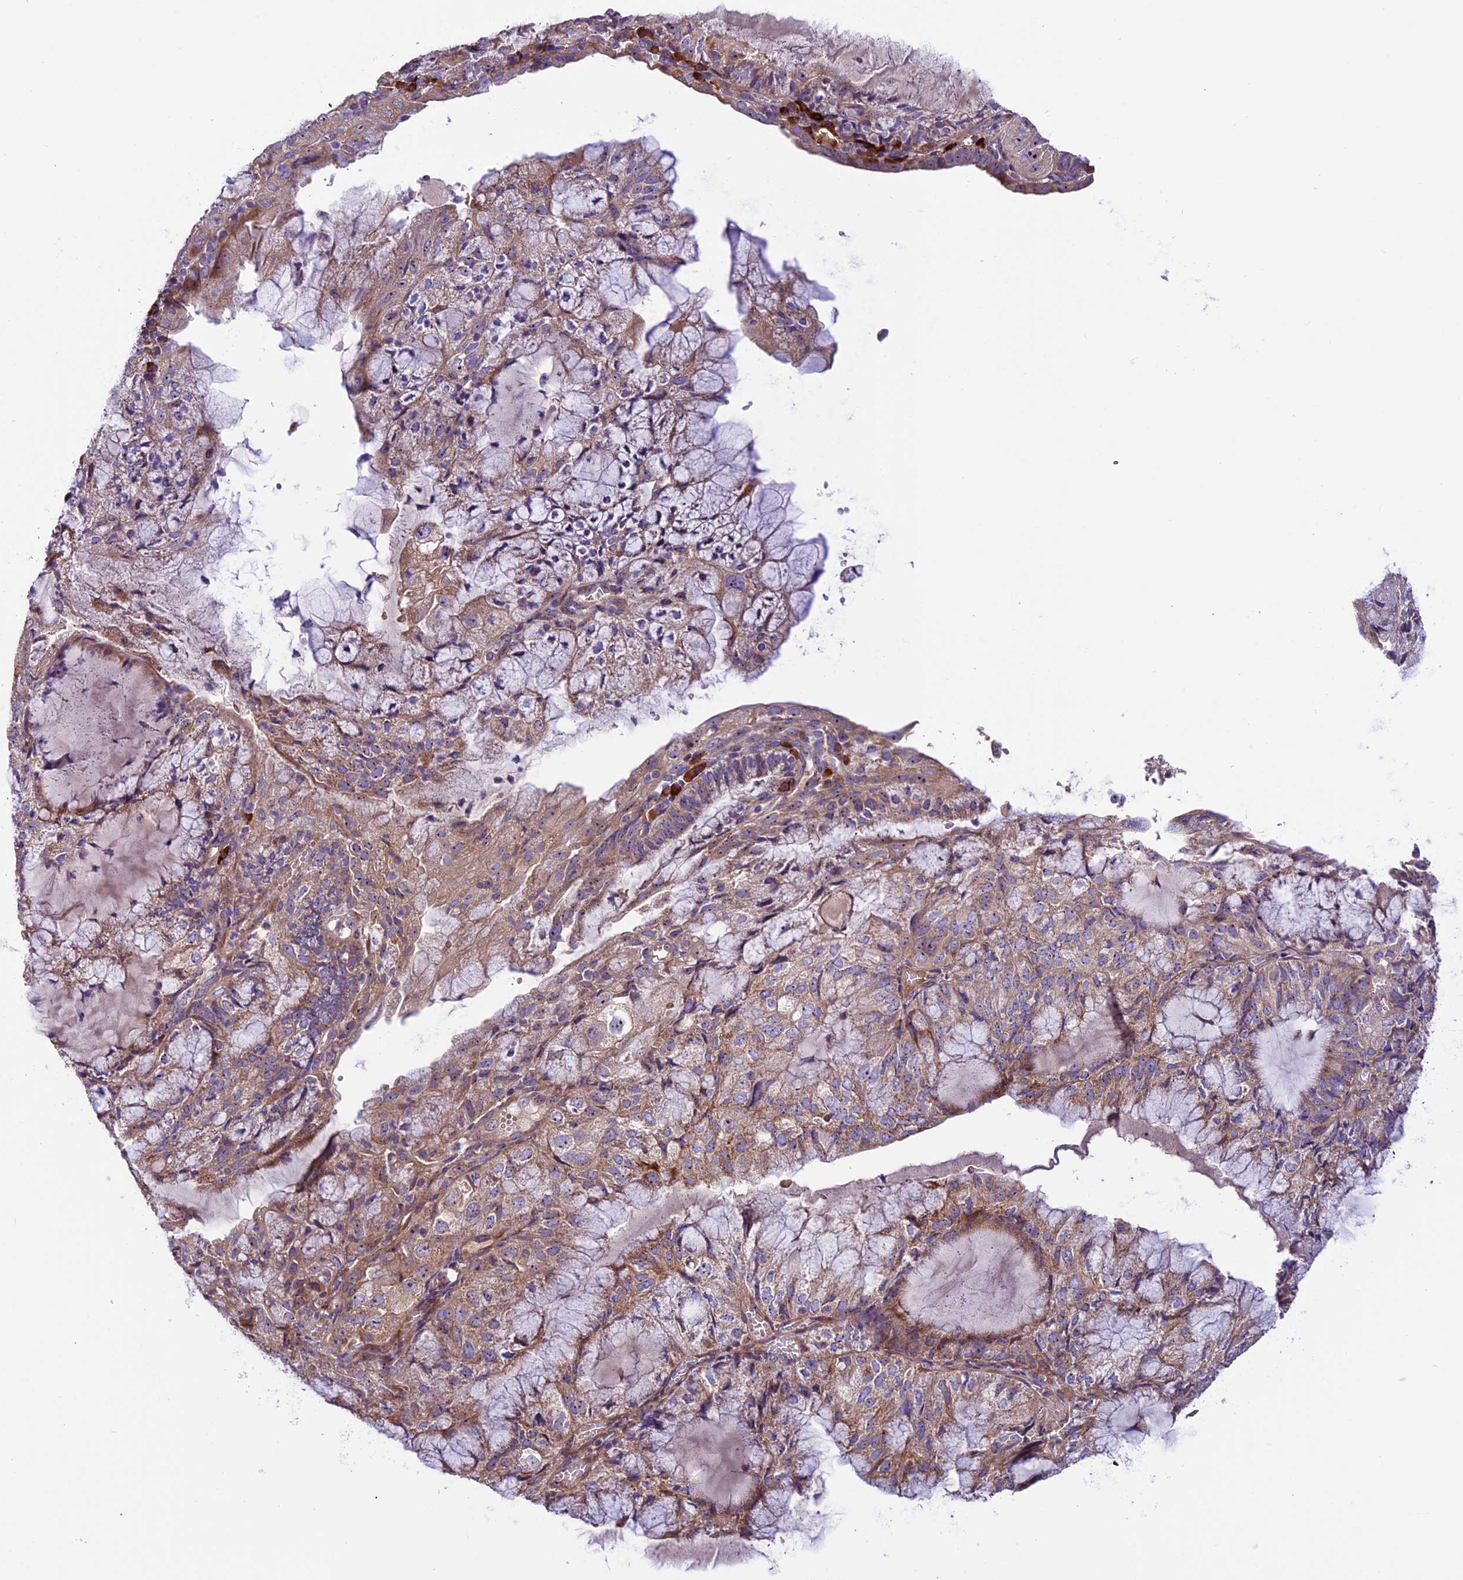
{"staining": {"intensity": "moderate", "quantity": ">75%", "location": "cytoplasmic/membranous"}, "tissue": "endometrial cancer", "cell_type": "Tumor cells", "image_type": "cancer", "snomed": [{"axis": "morphology", "description": "Adenocarcinoma, NOS"}, {"axis": "topography", "description": "Endometrium"}], "caption": "This is an image of IHC staining of endometrial cancer (adenocarcinoma), which shows moderate positivity in the cytoplasmic/membranous of tumor cells.", "gene": "FRY", "patient": {"sex": "female", "age": 81}}